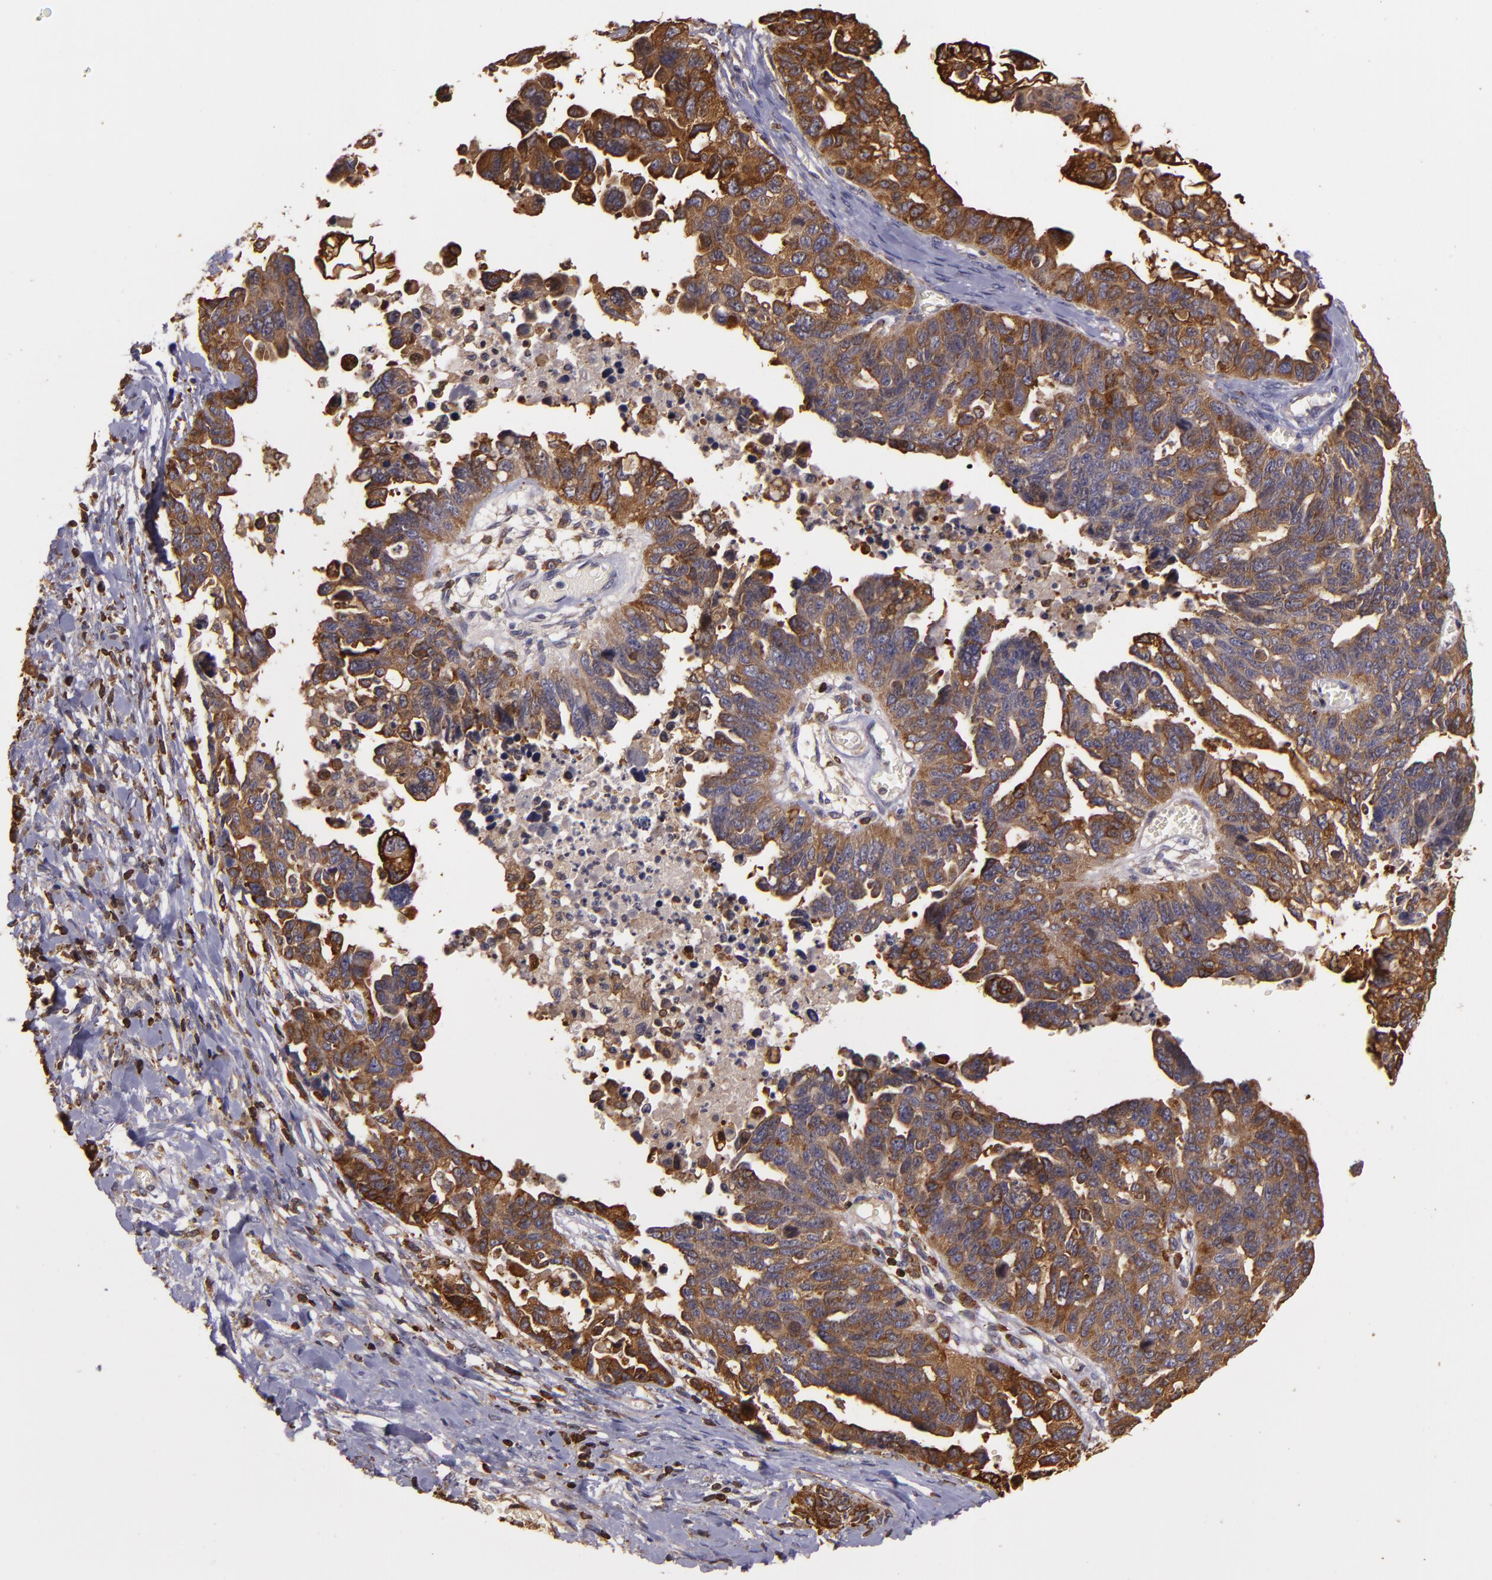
{"staining": {"intensity": "strong", "quantity": ">75%", "location": "cytoplasmic/membranous"}, "tissue": "ovarian cancer", "cell_type": "Tumor cells", "image_type": "cancer", "snomed": [{"axis": "morphology", "description": "Cystadenocarcinoma, serous, NOS"}, {"axis": "topography", "description": "Ovary"}], "caption": "A histopathology image of human ovarian cancer (serous cystadenocarcinoma) stained for a protein demonstrates strong cytoplasmic/membranous brown staining in tumor cells.", "gene": "SLC9A3R1", "patient": {"sex": "female", "age": 69}}